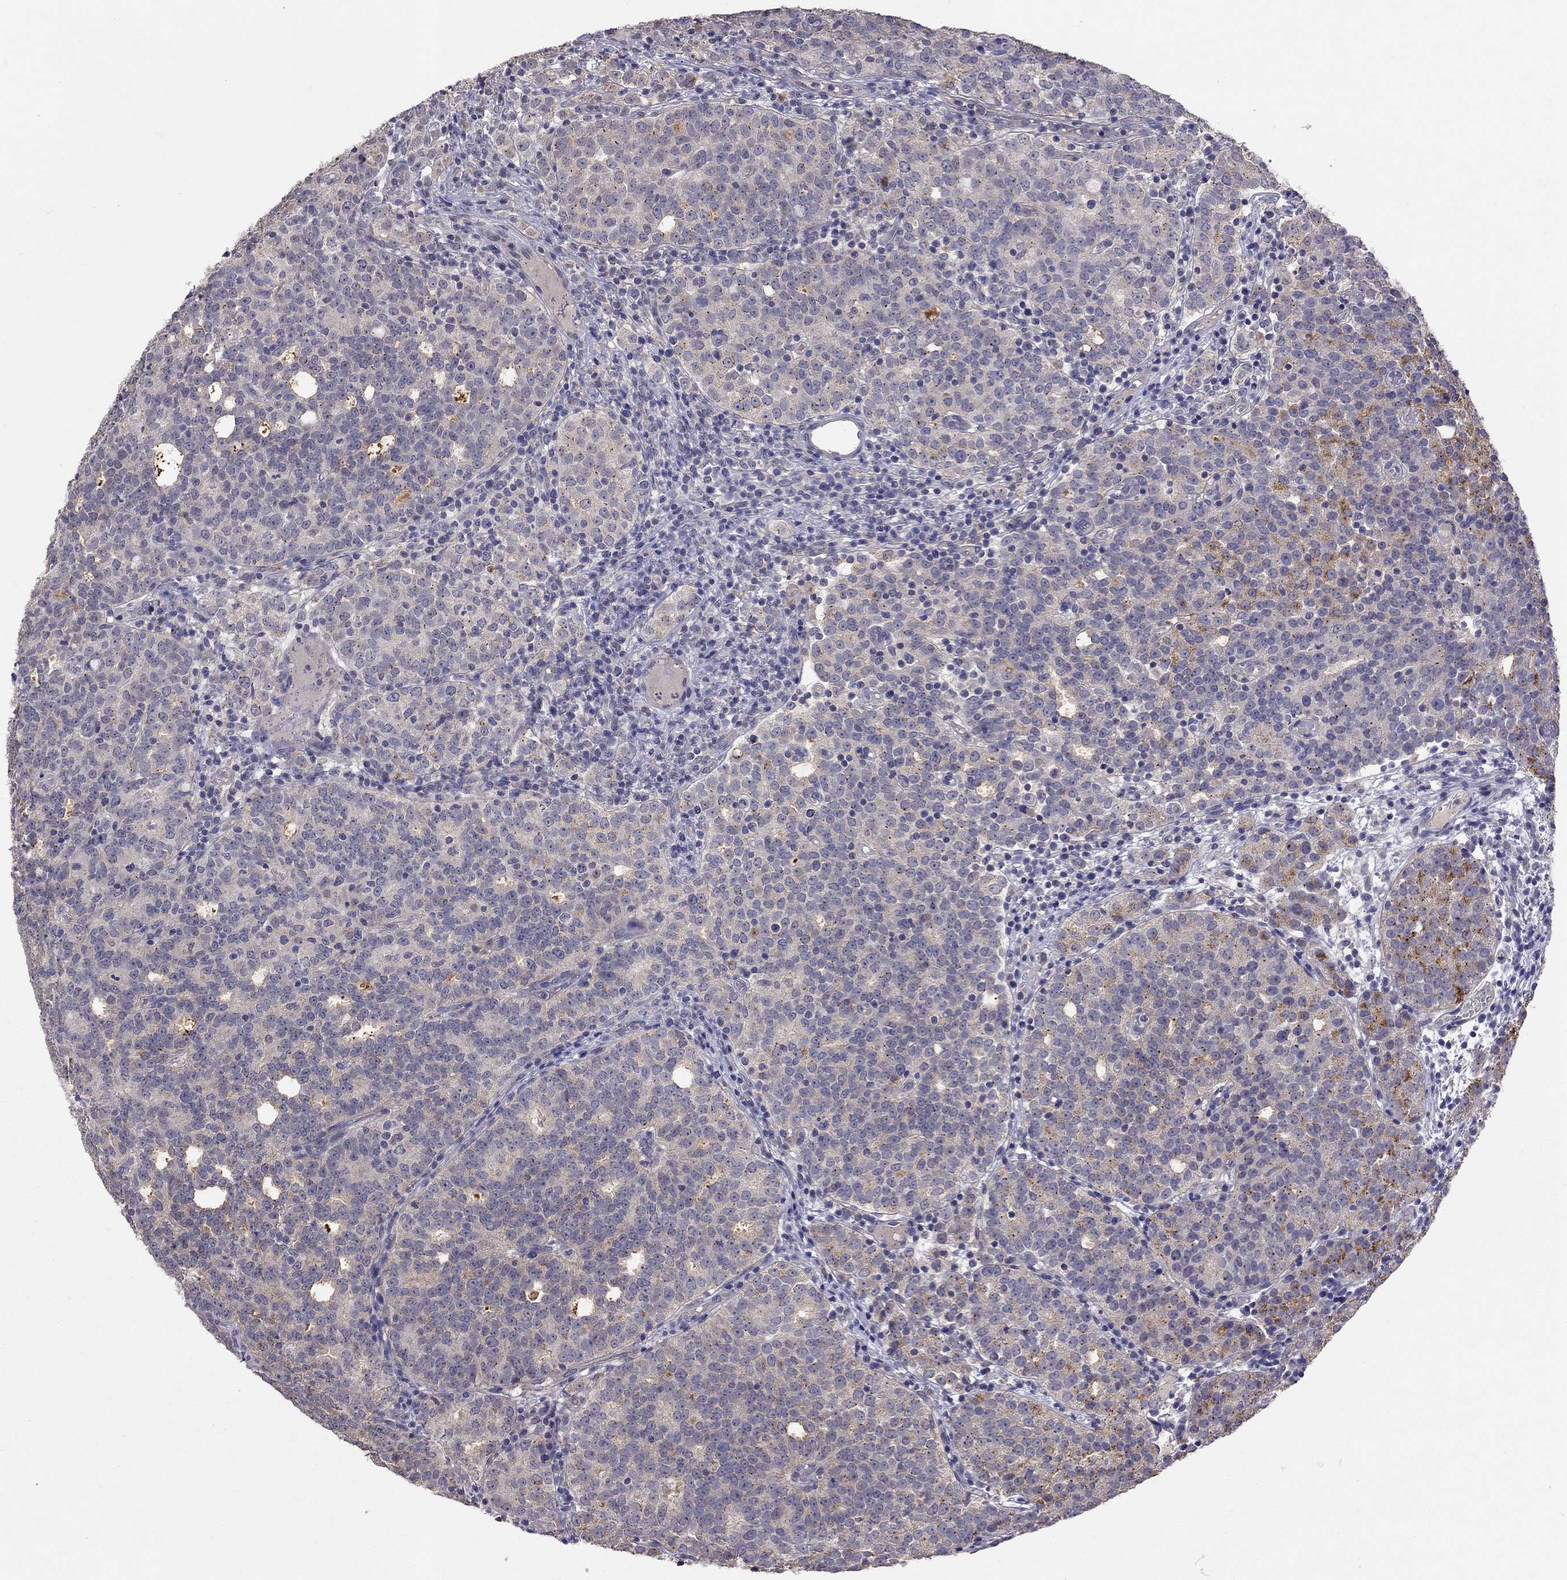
{"staining": {"intensity": "strong", "quantity": "<25%", "location": "cytoplasmic/membranous"}, "tissue": "prostate cancer", "cell_type": "Tumor cells", "image_type": "cancer", "snomed": [{"axis": "morphology", "description": "Adenocarcinoma, High grade"}, {"axis": "topography", "description": "Prostate"}], "caption": "Approximately <25% of tumor cells in prostate cancer (adenocarcinoma (high-grade)) exhibit strong cytoplasmic/membranous protein positivity as visualized by brown immunohistochemical staining.", "gene": "RTP5", "patient": {"sex": "male", "age": 53}}